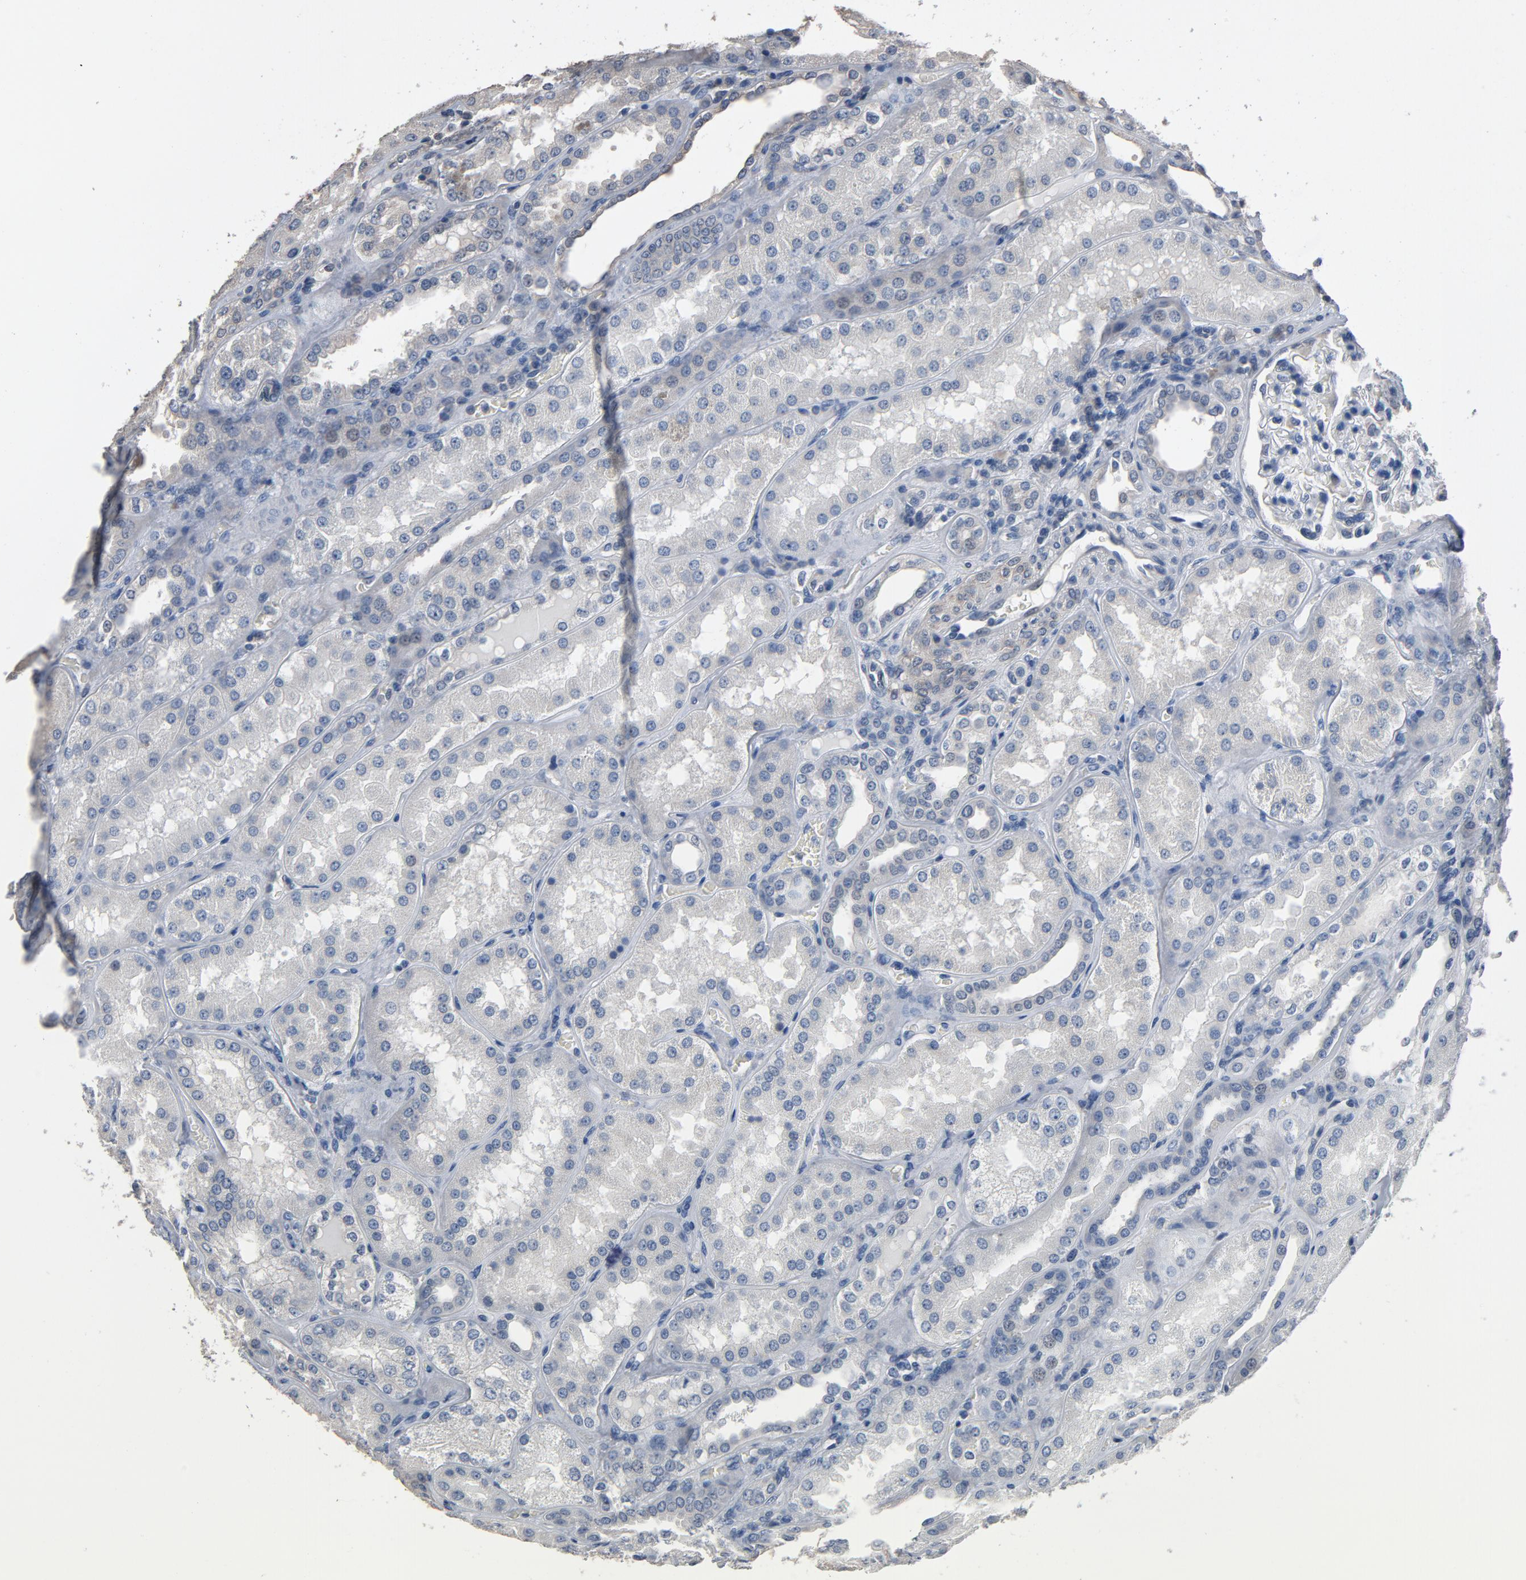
{"staining": {"intensity": "weak", "quantity": "<25%", "location": "nuclear"}, "tissue": "kidney", "cell_type": "Cells in glomeruli", "image_type": "normal", "snomed": [{"axis": "morphology", "description": "Normal tissue, NOS"}, {"axis": "topography", "description": "Kidney"}], "caption": "Cells in glomeruli show no significant protein positivity in normal kidney. (DAB immunohistochemistry (IHC) with hematoxylin counter stain).", "gene": "SOX6", "patient": {"sex": "female", "age": 56}}